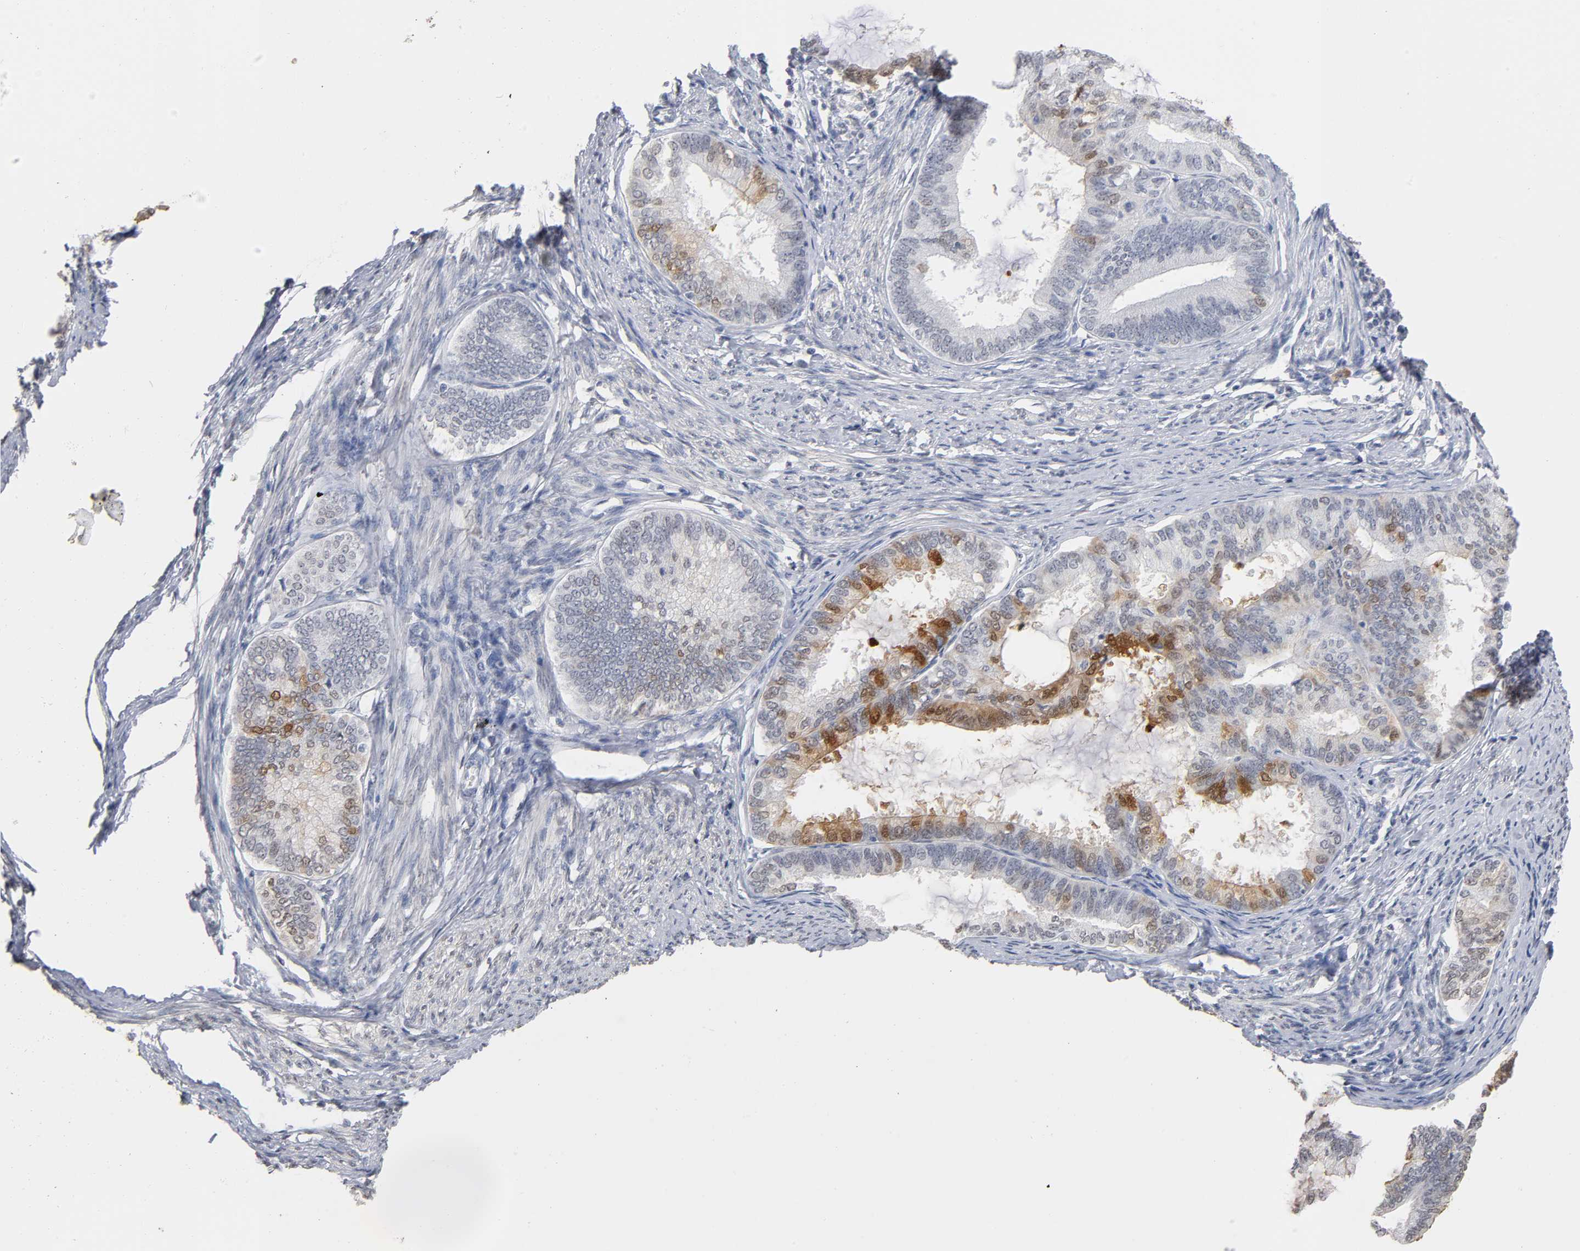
{"staining": {"intensity": "moderate", "quantity": "25%-75%", "location": "cytoplasmic/membranous,nuclear"}, "tissue": "endometrial cancer", "cell_type": "Tumor cells", "image_type": "cancer", "snomed": [{"axis": "morphology", "description": "Adenocarcinoma, NOS"}, {"axis": "topography", "description": "Endometrium"}], "caption": "The immunohistochemical stain shows moderate cytoplasmic/membranous and nuclear positivity in tumor cells of endometrial cancer tissue.", "gene": "CRABP2", "patient": {"sex": "female", "age": 86}}